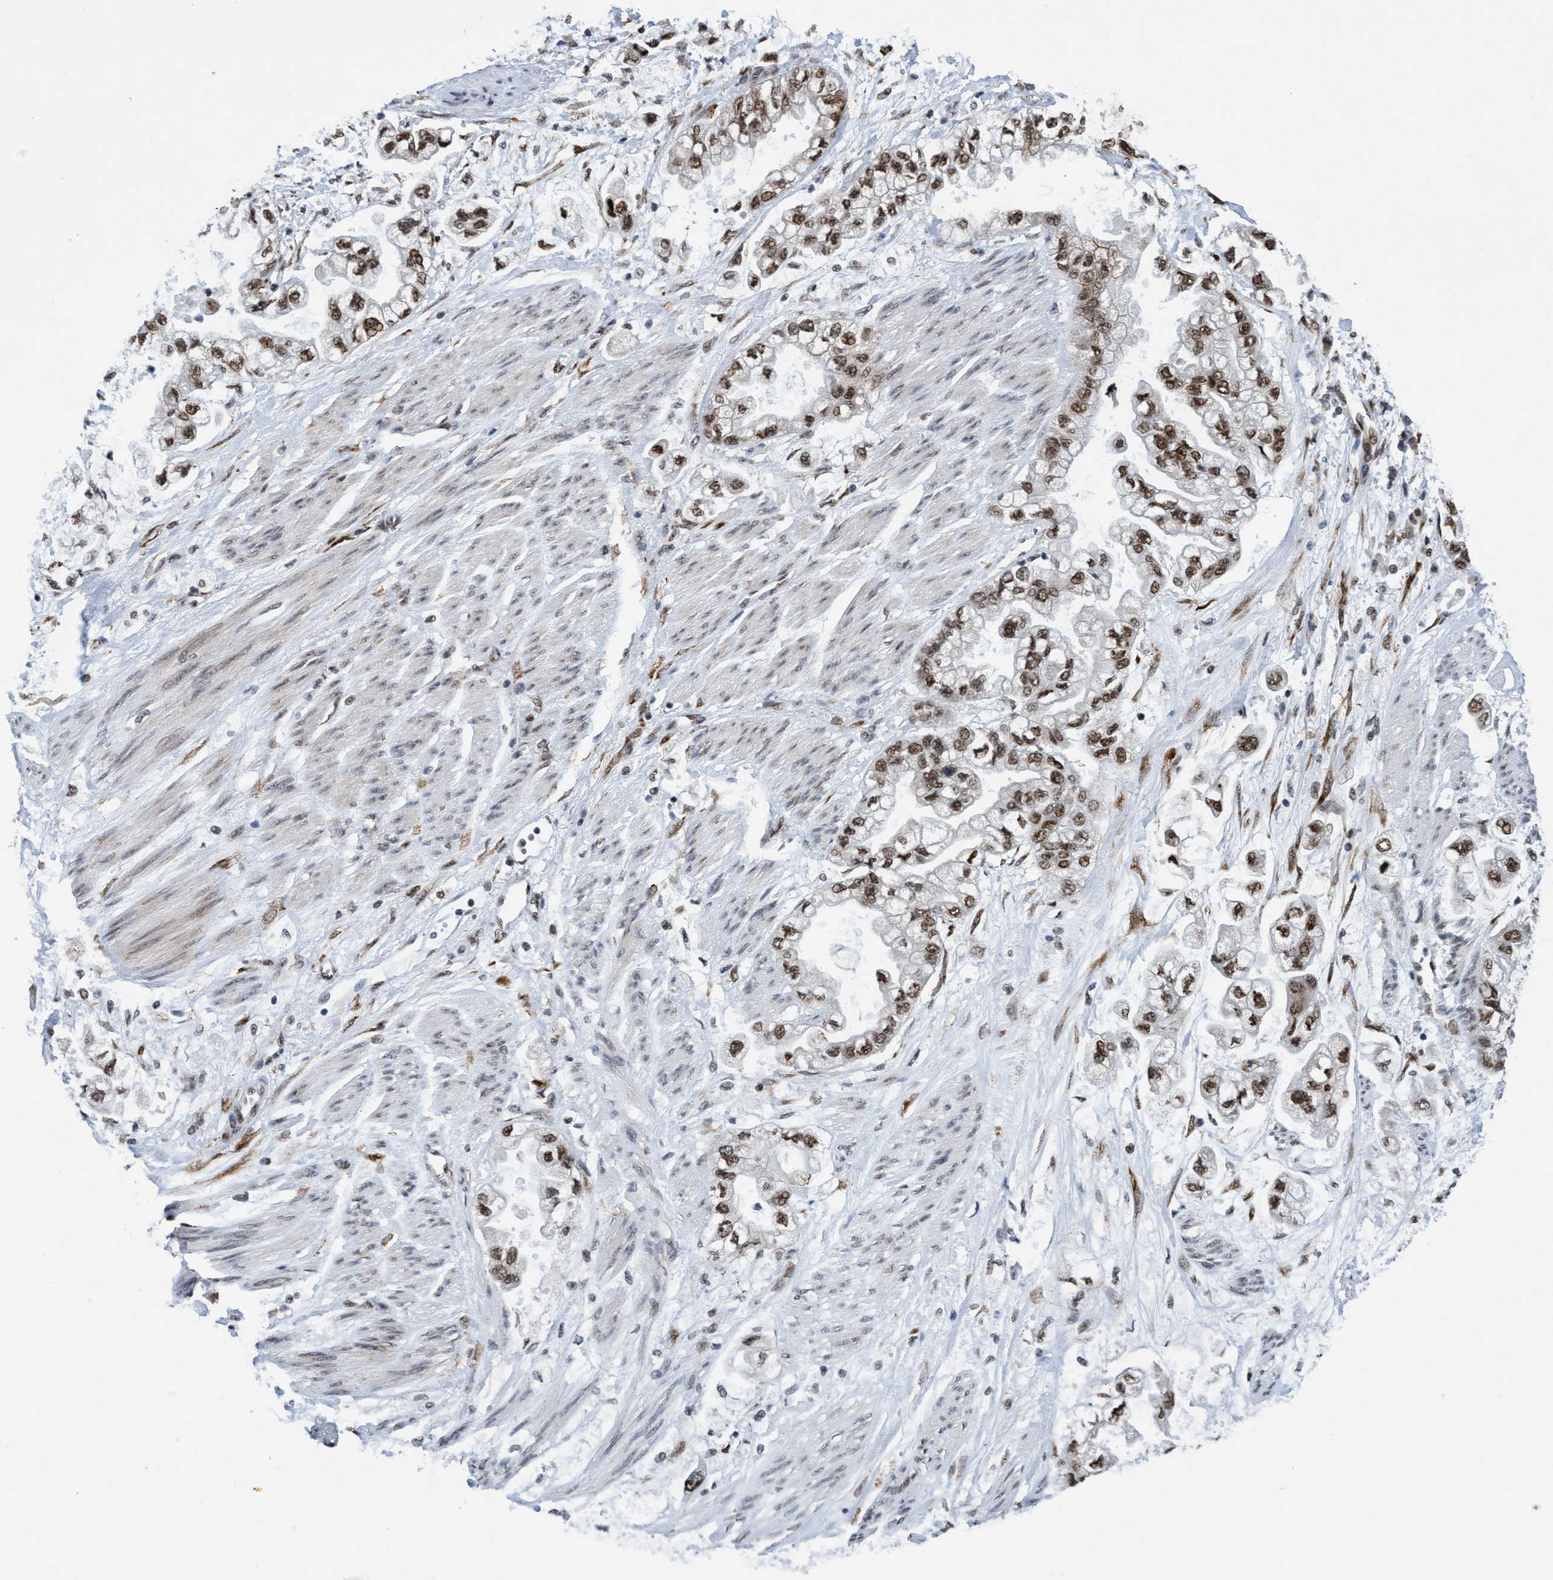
{"staining": {"intensity": "moderate", "quantity": ">75%", "location": "nuclear"}, "tissue": "stomach cancer", "cell_type": "Tumor cells", "image_type": "cancer", "snomed": [{"axis": "morphology", "description": "Normal tissue, NOS"}, {"axis": "morphology", "description": "Adenocarcinoma, NOS"}, {"axis": "topography", "description": "Stomach"}], "caption": "Tumor cells demonstrate medium levels of moderate nuclear expression in about >75% of cells in human stomach adenocarcinoma.", "gene": "GLT6D1", "patient": {"sex": "male", "age": 62}}